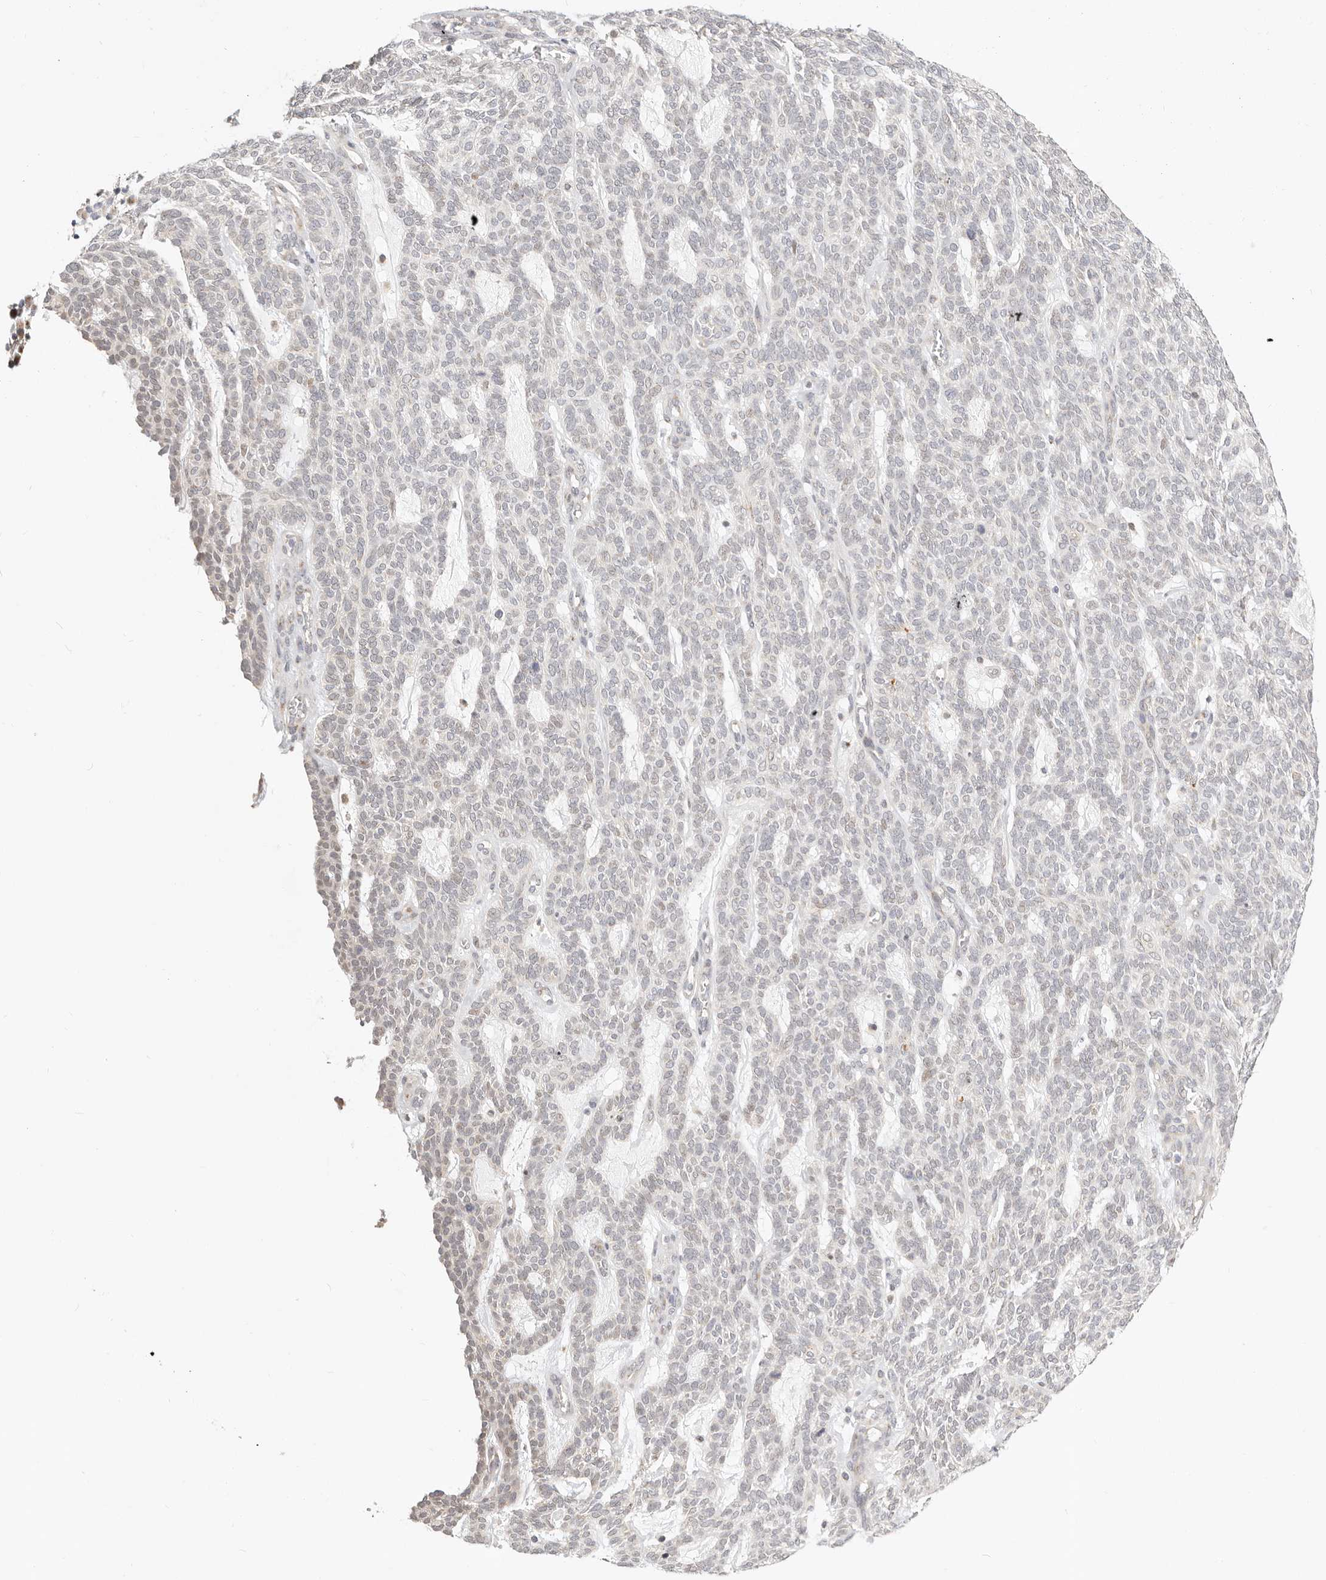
{"staining": {"intensity": "negative", "quantity": "none", "location": "none"}, "tissue": "skin cancer", "cell_type": "Tumor cells", "image_type": "cancer", "snomed": [{"axis": "morphology", "description": "Squamous cell carcinoma, NOS"}, {"axis": "topography", "description": "Skin"}], "caption": "This is an IHC image of skin cancer. There is no positivity in tumor cells.", "gene": "FAM20B", "patient": {"sex": "female", "age": 90}}